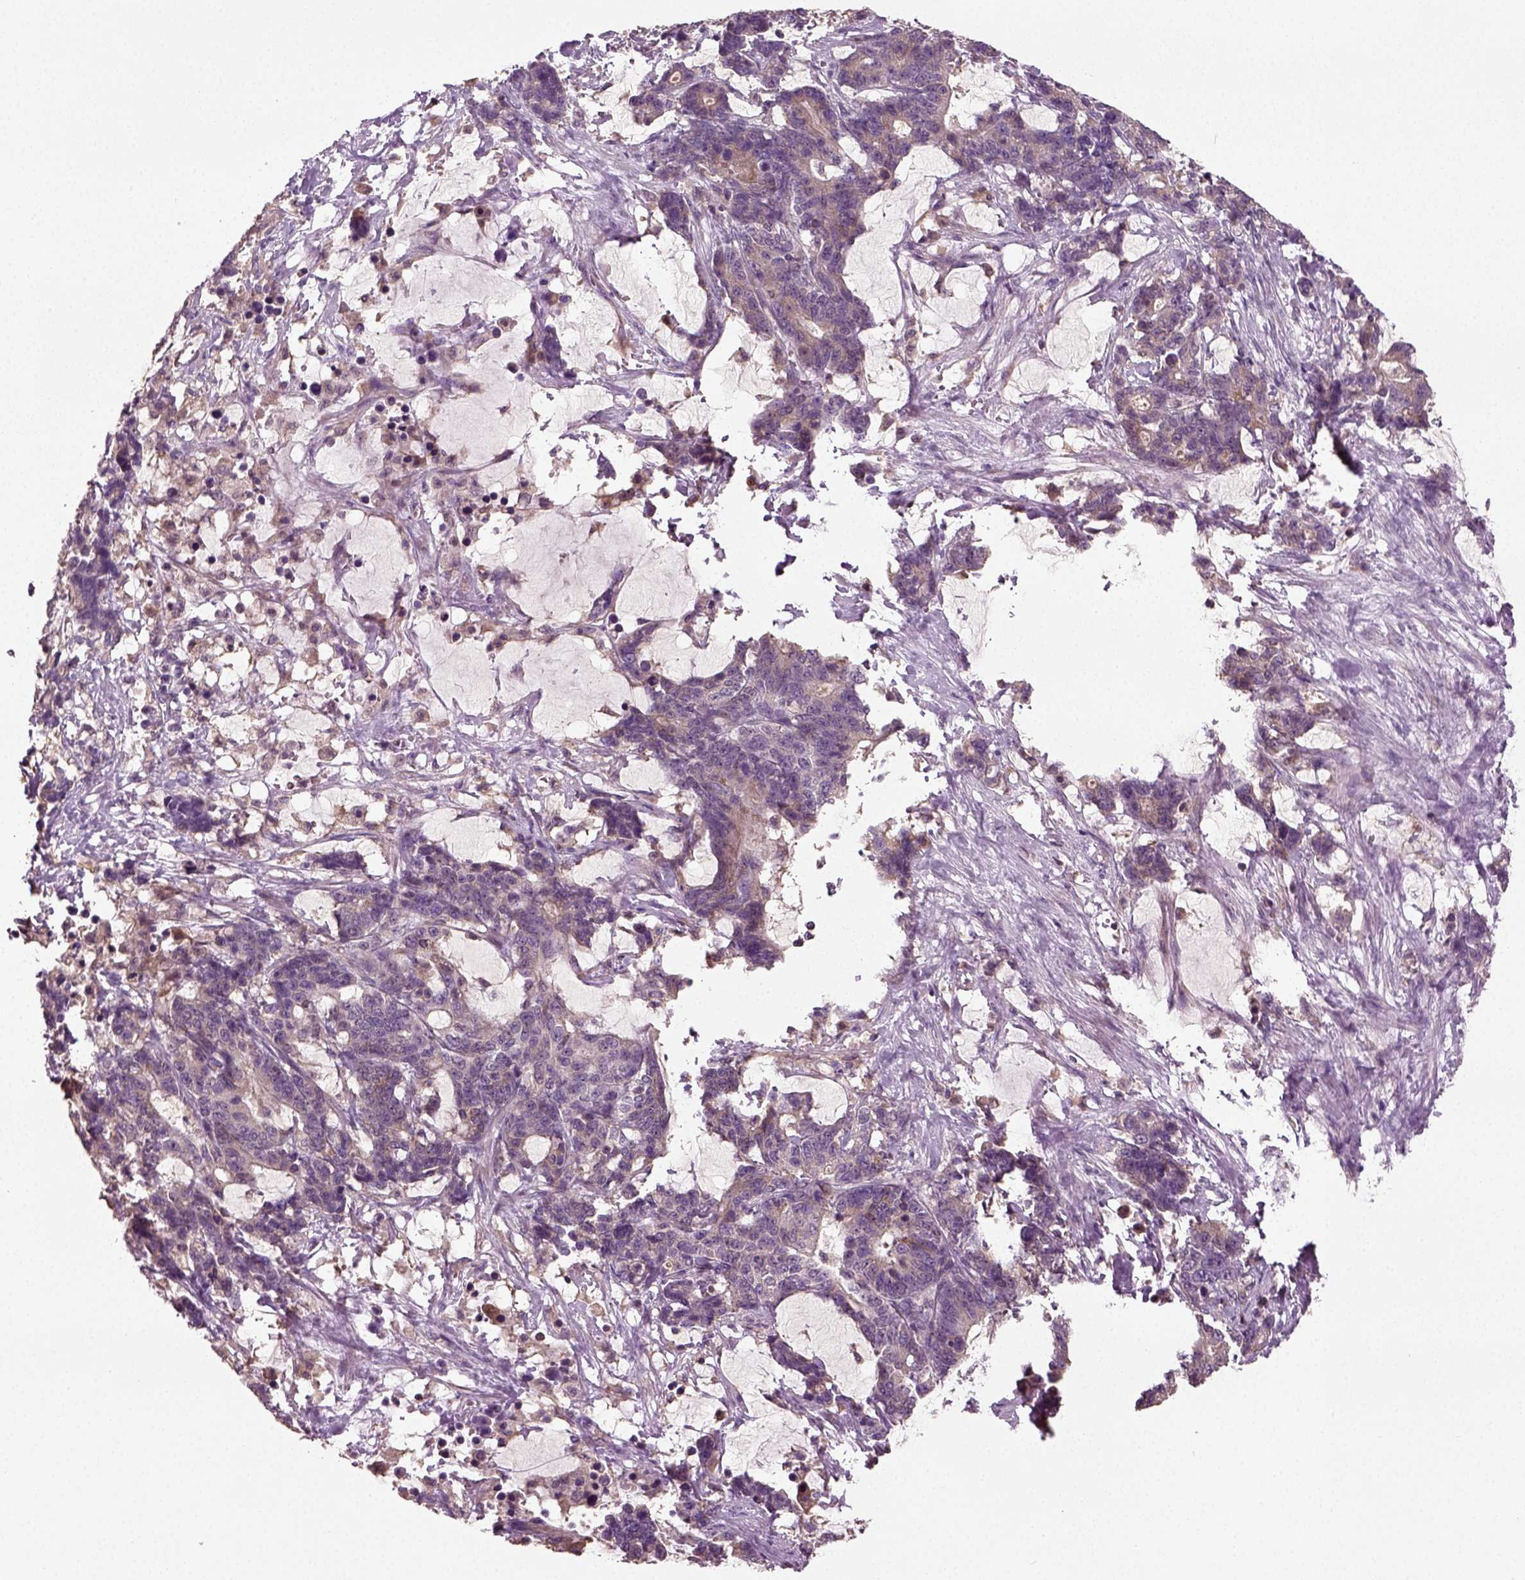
{"staining": {"intensity": "weak", "quantity": "25%-75%", "location": "cytoplasmic/membranous"}, "tissue": "stomach cancer", "cell_type": "Tumor cells", "image_type": "cancer", "snomed": [{"axis": "morphology", "description": "Normal tissue, NOS"}, {"axis": "morphology", "description": "Adenocarcinoma, NOS"}, {"axis": "topography", "description": "Stomach"}], "caption": "Immunohistochemistry micrograph of neoplastic tissue: human stomach cancer stained using immunohistochemistry reveals low levels of weak protein expression localized specifically in the cytoplasmic/membranous of tumor cells, appearing as a cytoplasmic/membranous brown color.", "gene": "ERV3-1", "patient": {"sex": "female", "age": 64}}